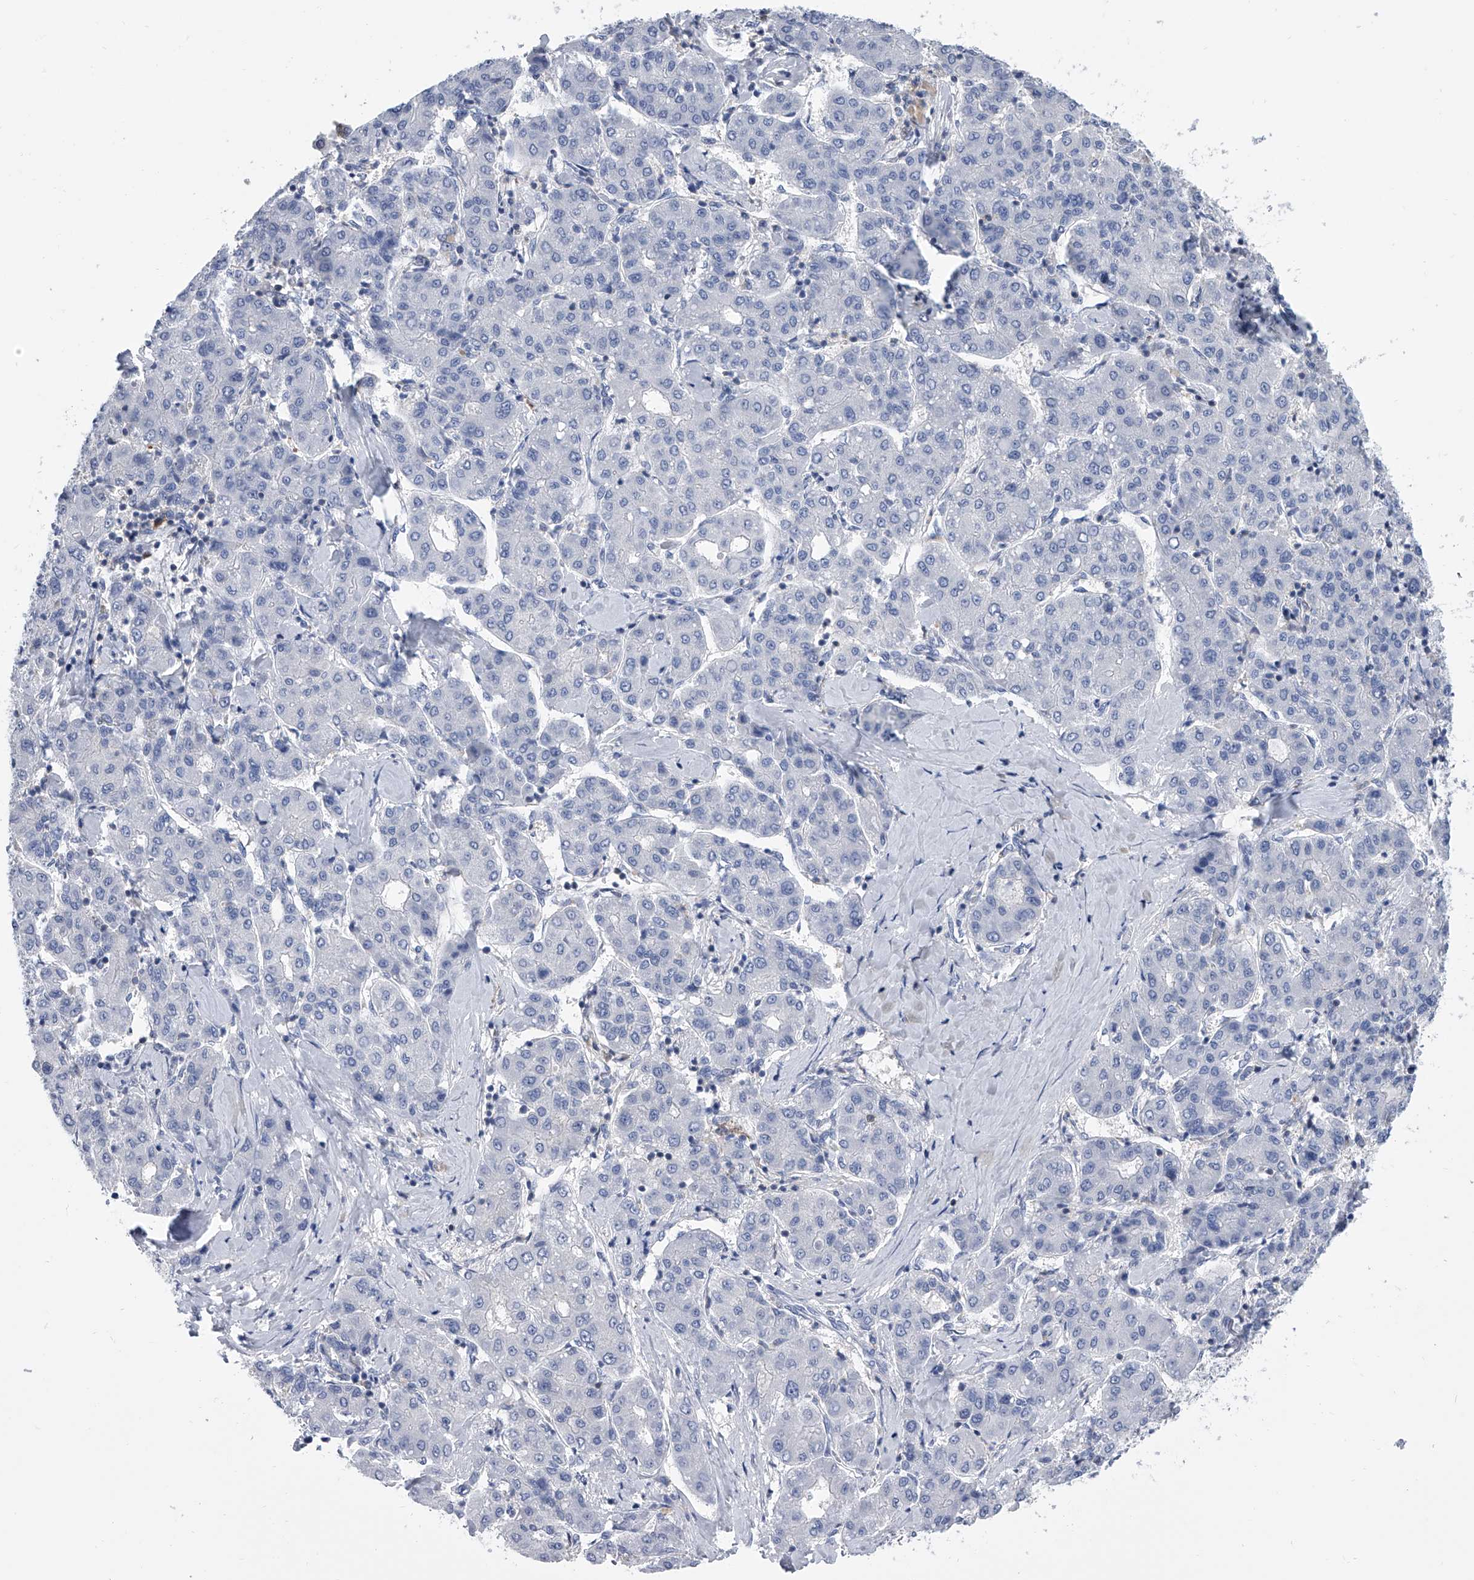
{"staining": {"intensity": "negative", "quantity": "none", "location": "none"}, "tissue": "liver cancer", "cell_type": "Tumor cells", "image_type": "cancer", "snomed": [{"axis": "morphology", "description": "Carcinoma, Hepatocellular, NOS"}, {"axis": "topography", "description": "Liver"}], "caption": "DAB immunohistochemical staining of liver cancer (hepatocellular carcinoma) reveals no significant expression in tumor cells.", "gene": "SERPINB9", "patient": {"sex": "male", "age": 65}}